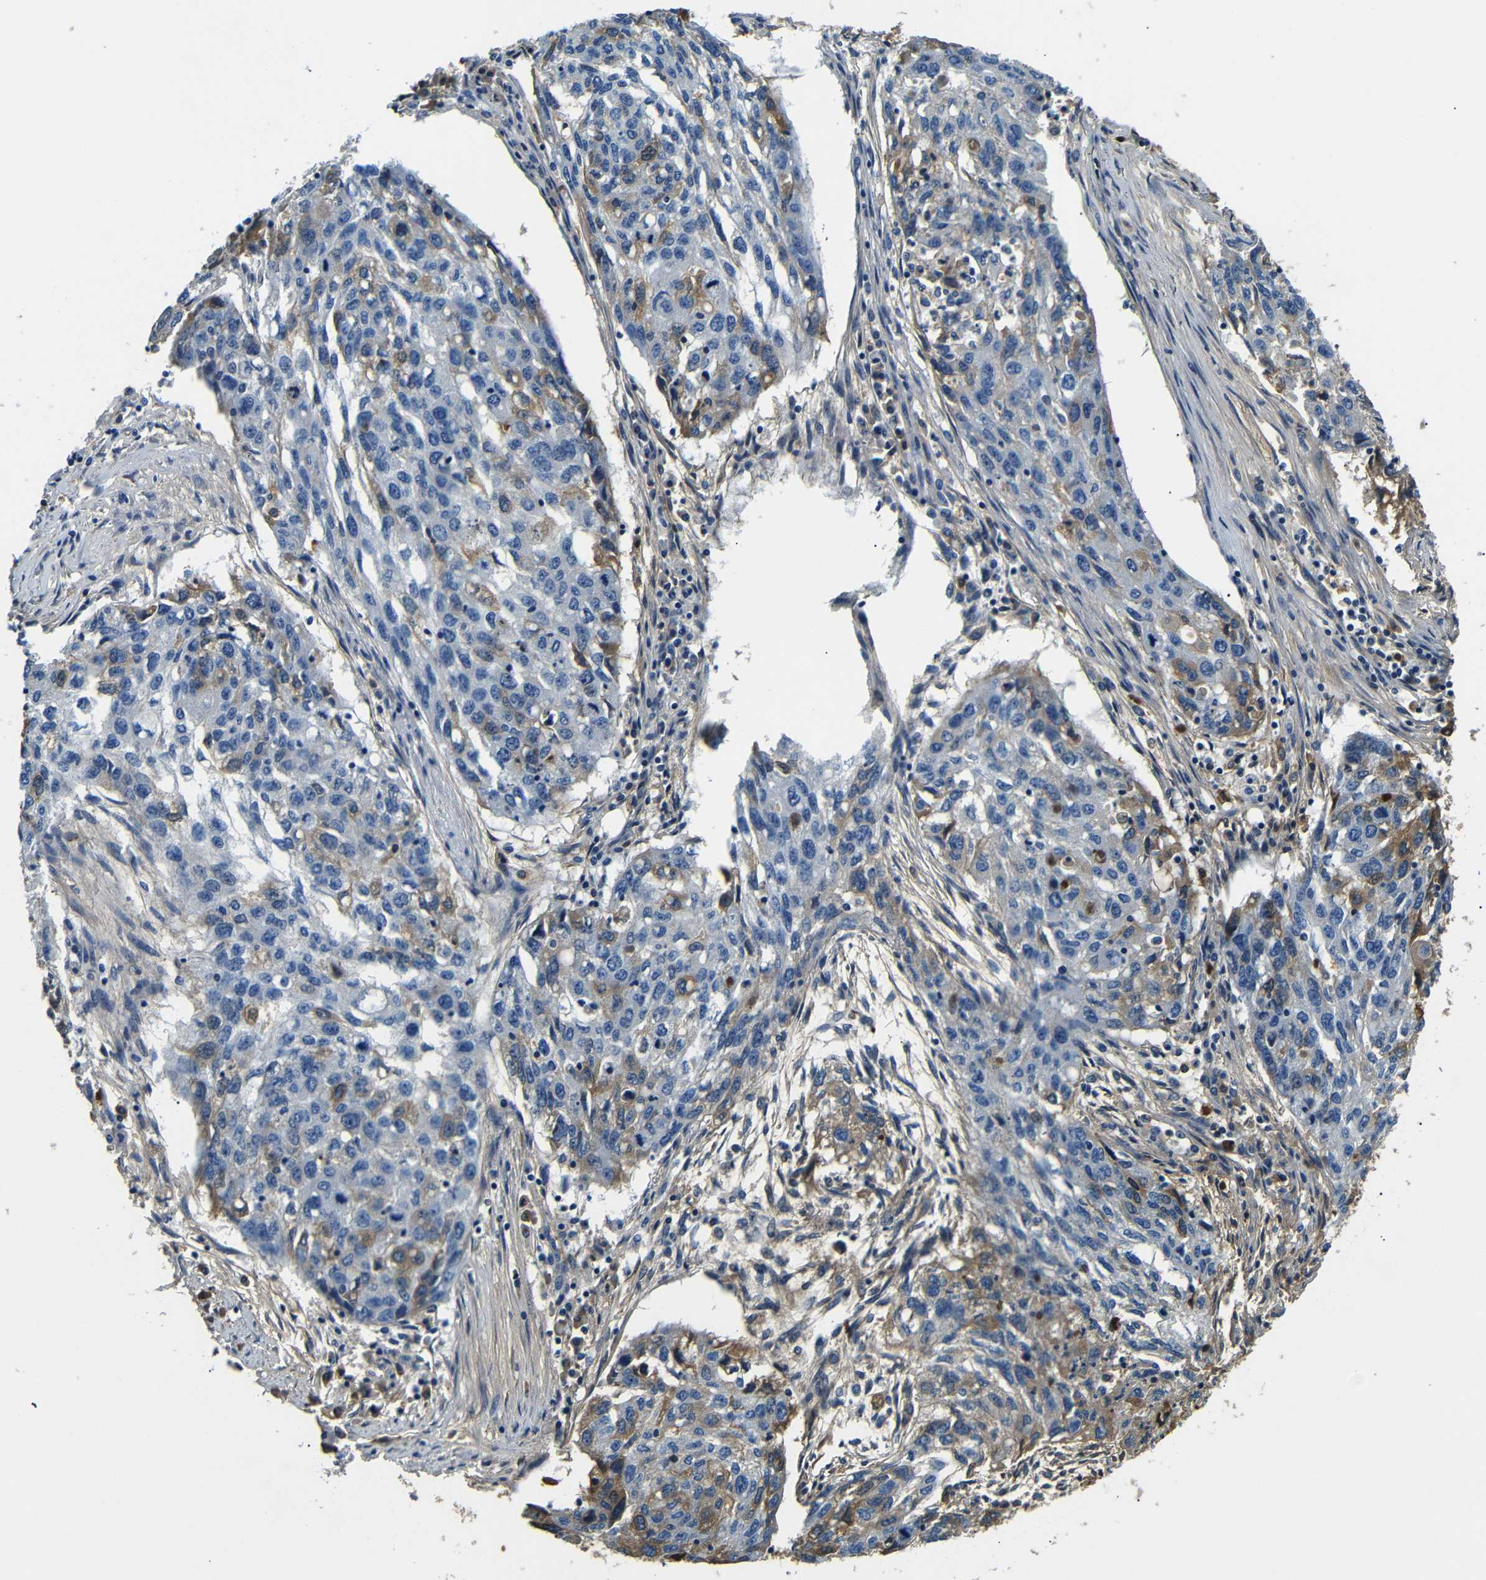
{"staining": {"intensity": "moderate", "quantity": "<25%", "location": "cytoplasmic/membranous"}, "tissue": "lung cancer", "cell_type": "Tumor cells", "image_type": "cancer", "snomed": [{"axis": "morphology", "description": "Squamous cell carcinoma, NOS"}, {"axis": "topography", "description": "Lung"}], "caption": "The immunohistochemical stain highlights moderate cytoplasmic/membranous positivity in tumor cells of squamous cell carcinoma (lung) tissue.", "gene": "LHCGR", "patient": {"sex": "female", "age": 63}}